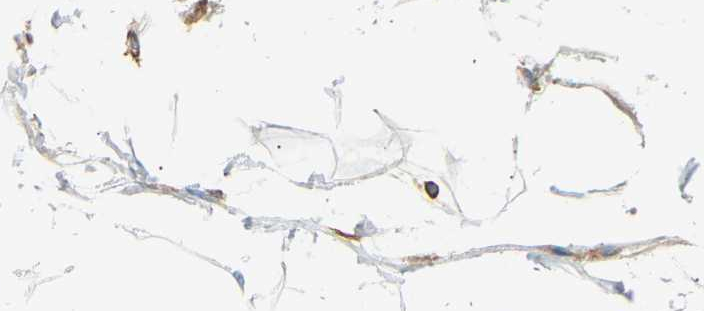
{"staining": {"intensity": "negative", "quantity": "none", "location": "none"}, "tissue": "adipose tissue", "cell_type": "Adipocytes", "image_type": "normal", "snomed": [{"axis": "morphology", "description": "Normal tissue, NOS"}, {"axis": "morphology", "description": "Adenocarcinoma, NOS"}, {"axis": "topography", "description": "Duodenum"}, {"axis": "topography", "description": "Peripheral nerve tissue"}], "caption": "A photomicrograph of human adipose tissue is negative for staining in adipocytes. (DAB IHC with hematoxylin counter stain).", "gene": "FNBP1", "patient": {"sex": "female", "age": 60}}